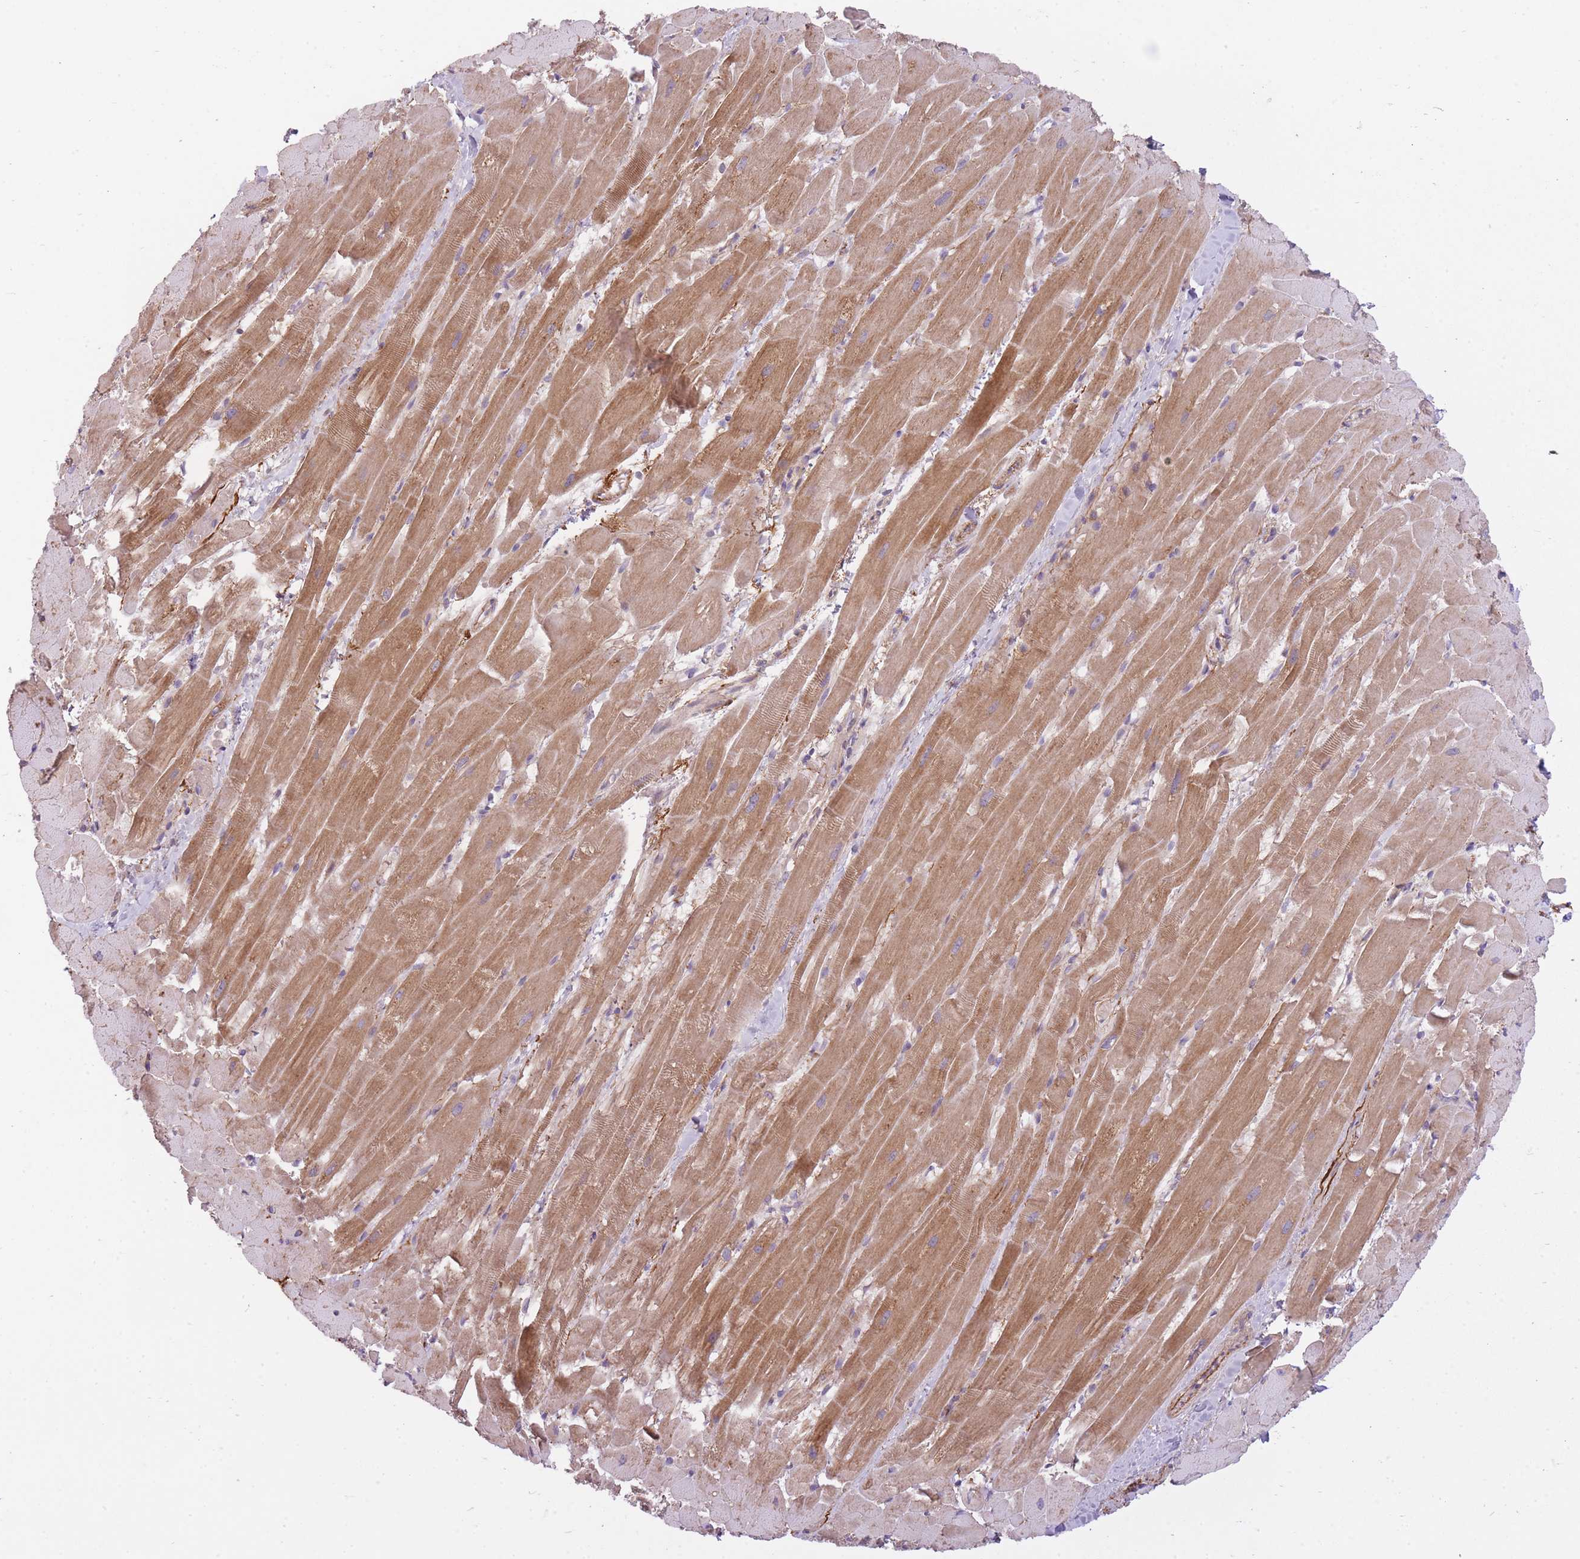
{"staining": {"intensity": "moderate", "quantity": ">75%", "location": "cytoplasmic/membranous"}, "tissue": "heart muscle", "cell_type": "Cardiomyocytes", "image_type": "normal", "snomed": [{"axis": "morphology", "description": "Normal tissue, NOS"}, {"axis": "topography", "description": "Heart"}], "caption": "The micrograph displays a brown stain indicating the presence of a protein in the cytoplasmic/membranous of cardiomyocytes in heart muscle.", "gene": "REV1", "patient": {"sex": "male", "age": 37}}